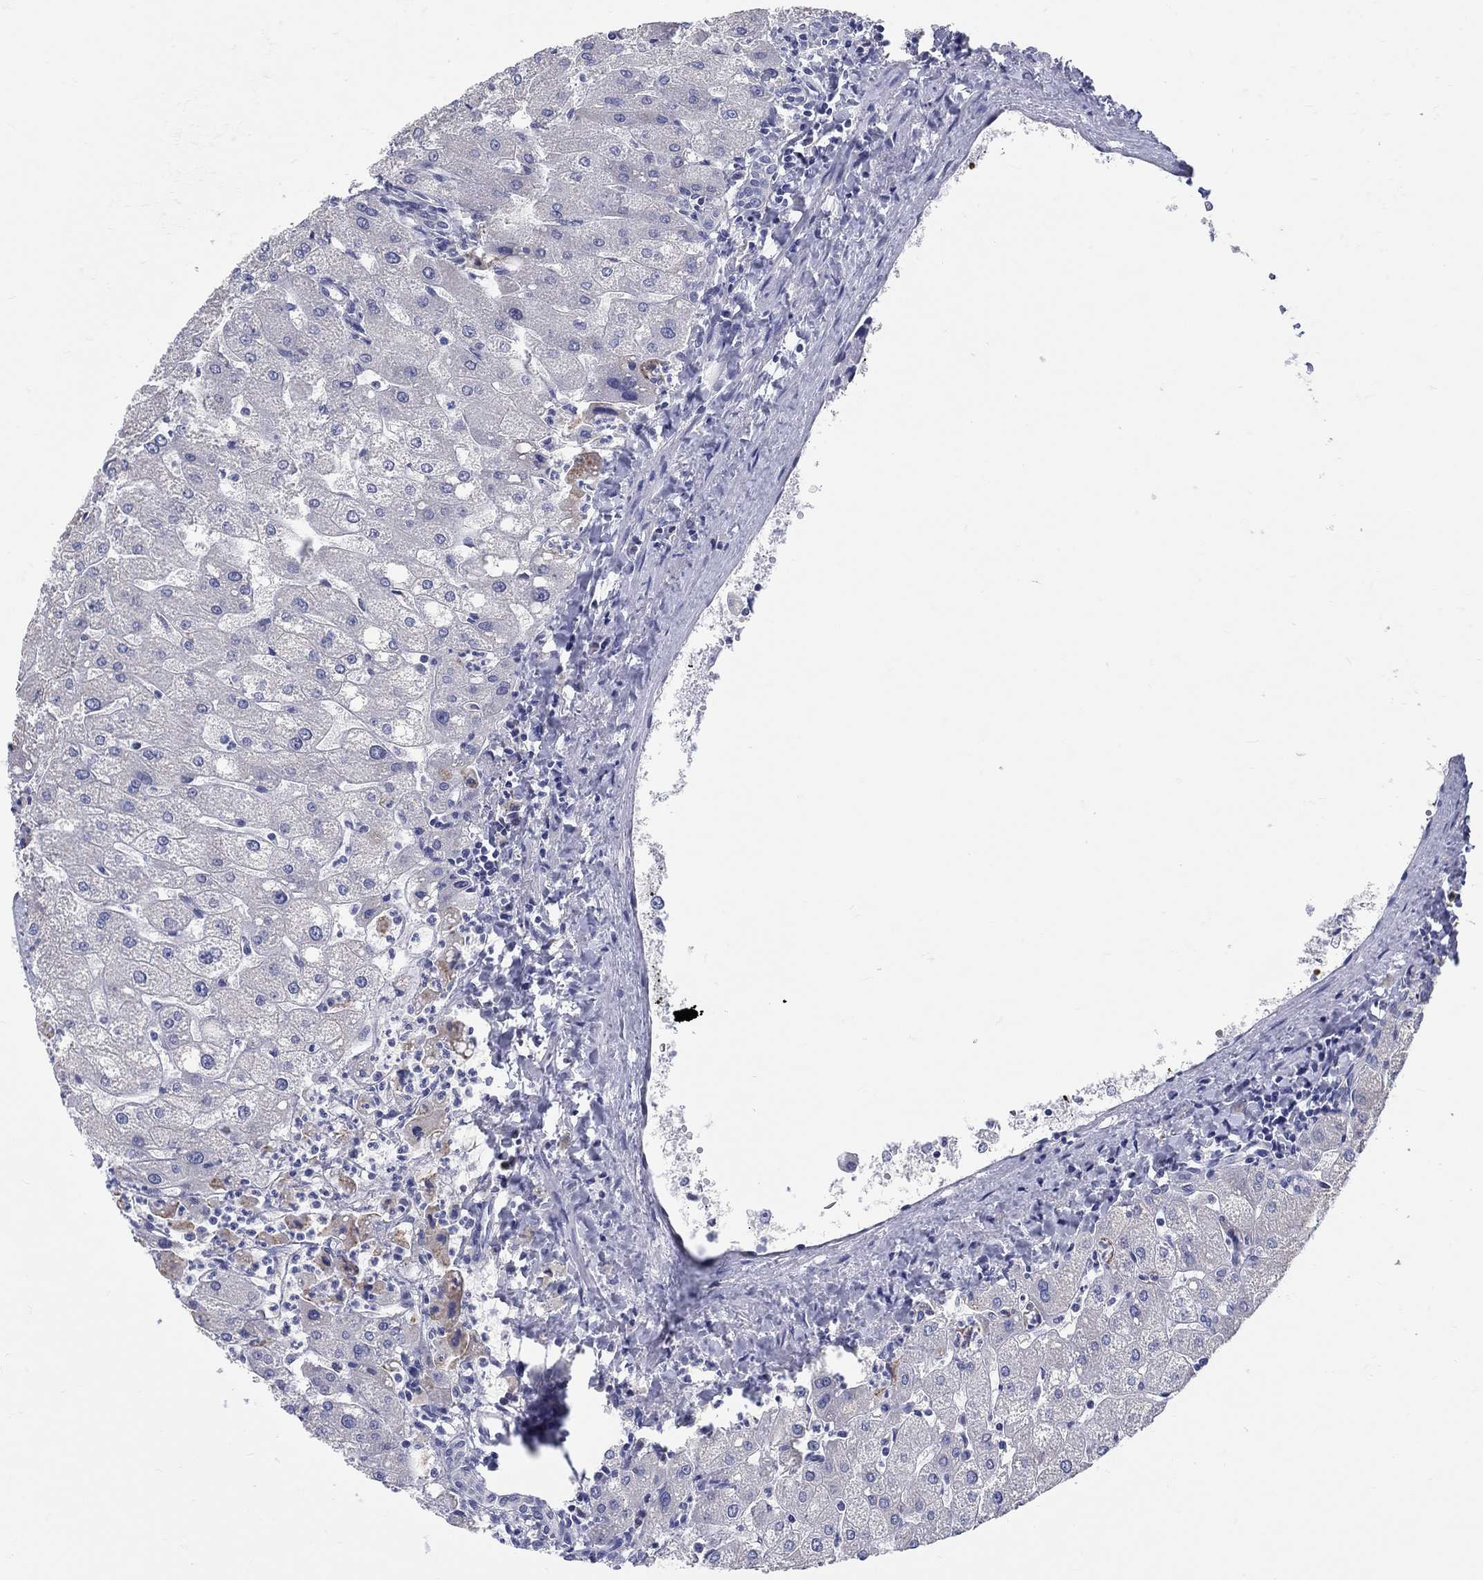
{"staining": {"intensity": "negative", "quantity": "none", "location": "none"}, "tissue": "liver", "cell_type": "Cholangiocytes", "image_type": "normal", "snomed": [{"axis": "morphology", "description": "Normal tissue, NOS"}, {"axis": "topography", "description": "Liver"}], "caption": "An image of liver stained for a protein demonstrates no brown staining in cholangiocytes. (DAB IHC with hematoxylin counter stain).", "gene": "LRRC4C", "patient": {"sex": "male", "age": 67}}